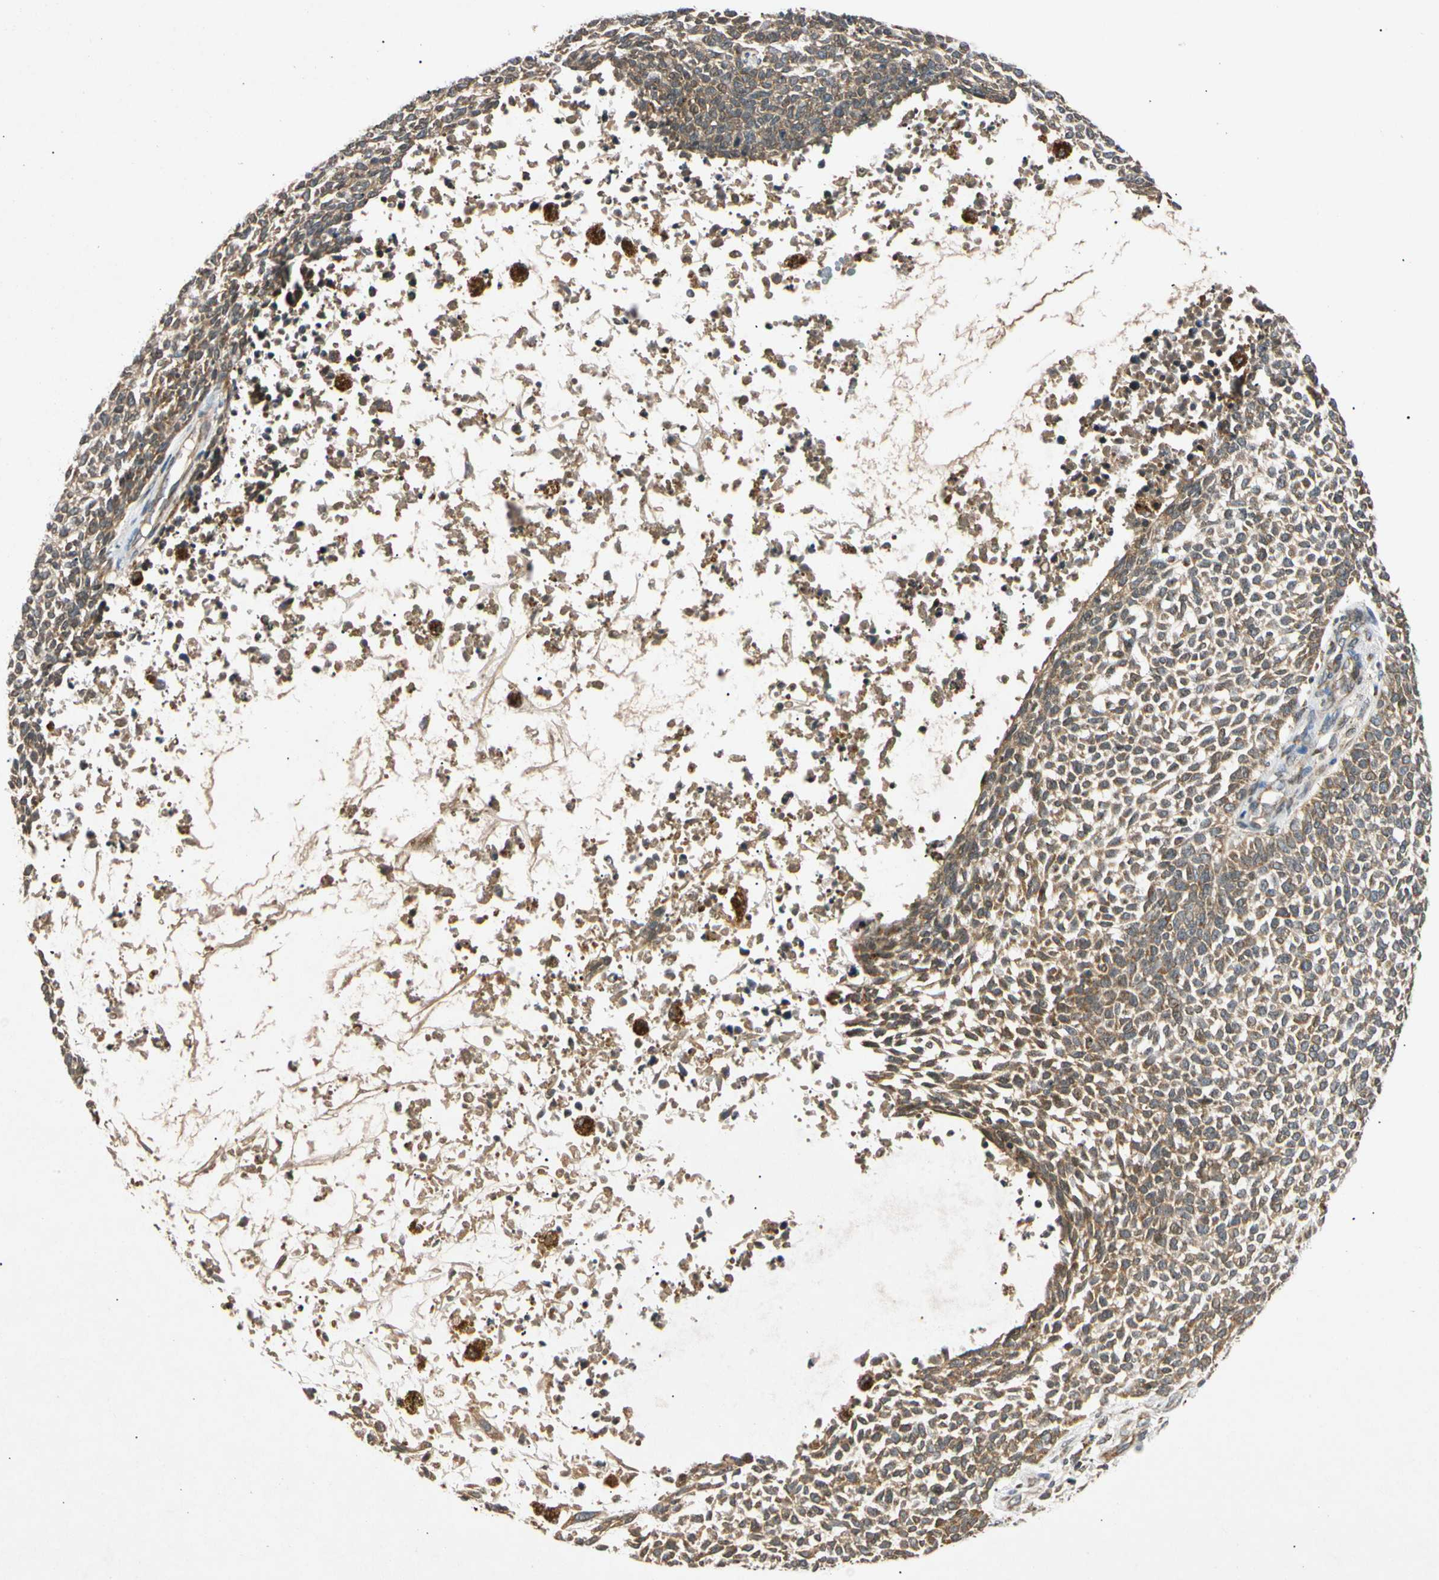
{"staining": {"intensity": "moderate", "quantity": ">75%", "location": "cytoplasmic/membranous"}, "tissue": "skin cancer", "cell_type": "Tumor cells", "image_type": "cancer", "snomed": [{"axis": "morphology", "description": "Basal cell carcinoma"}, {"axis": "topography", "description": "Skin"}], "caption": "An immunohistochemistry (IHC) image of tumor tissue is shown. Protein staining in brown highlights moderate cytoplasmic/membranous positivity in skin cancer (basal cell carcinoma) within tumor cells.", "gene": "MRPS22", "patient": {"sex": "female", "age": 84}}